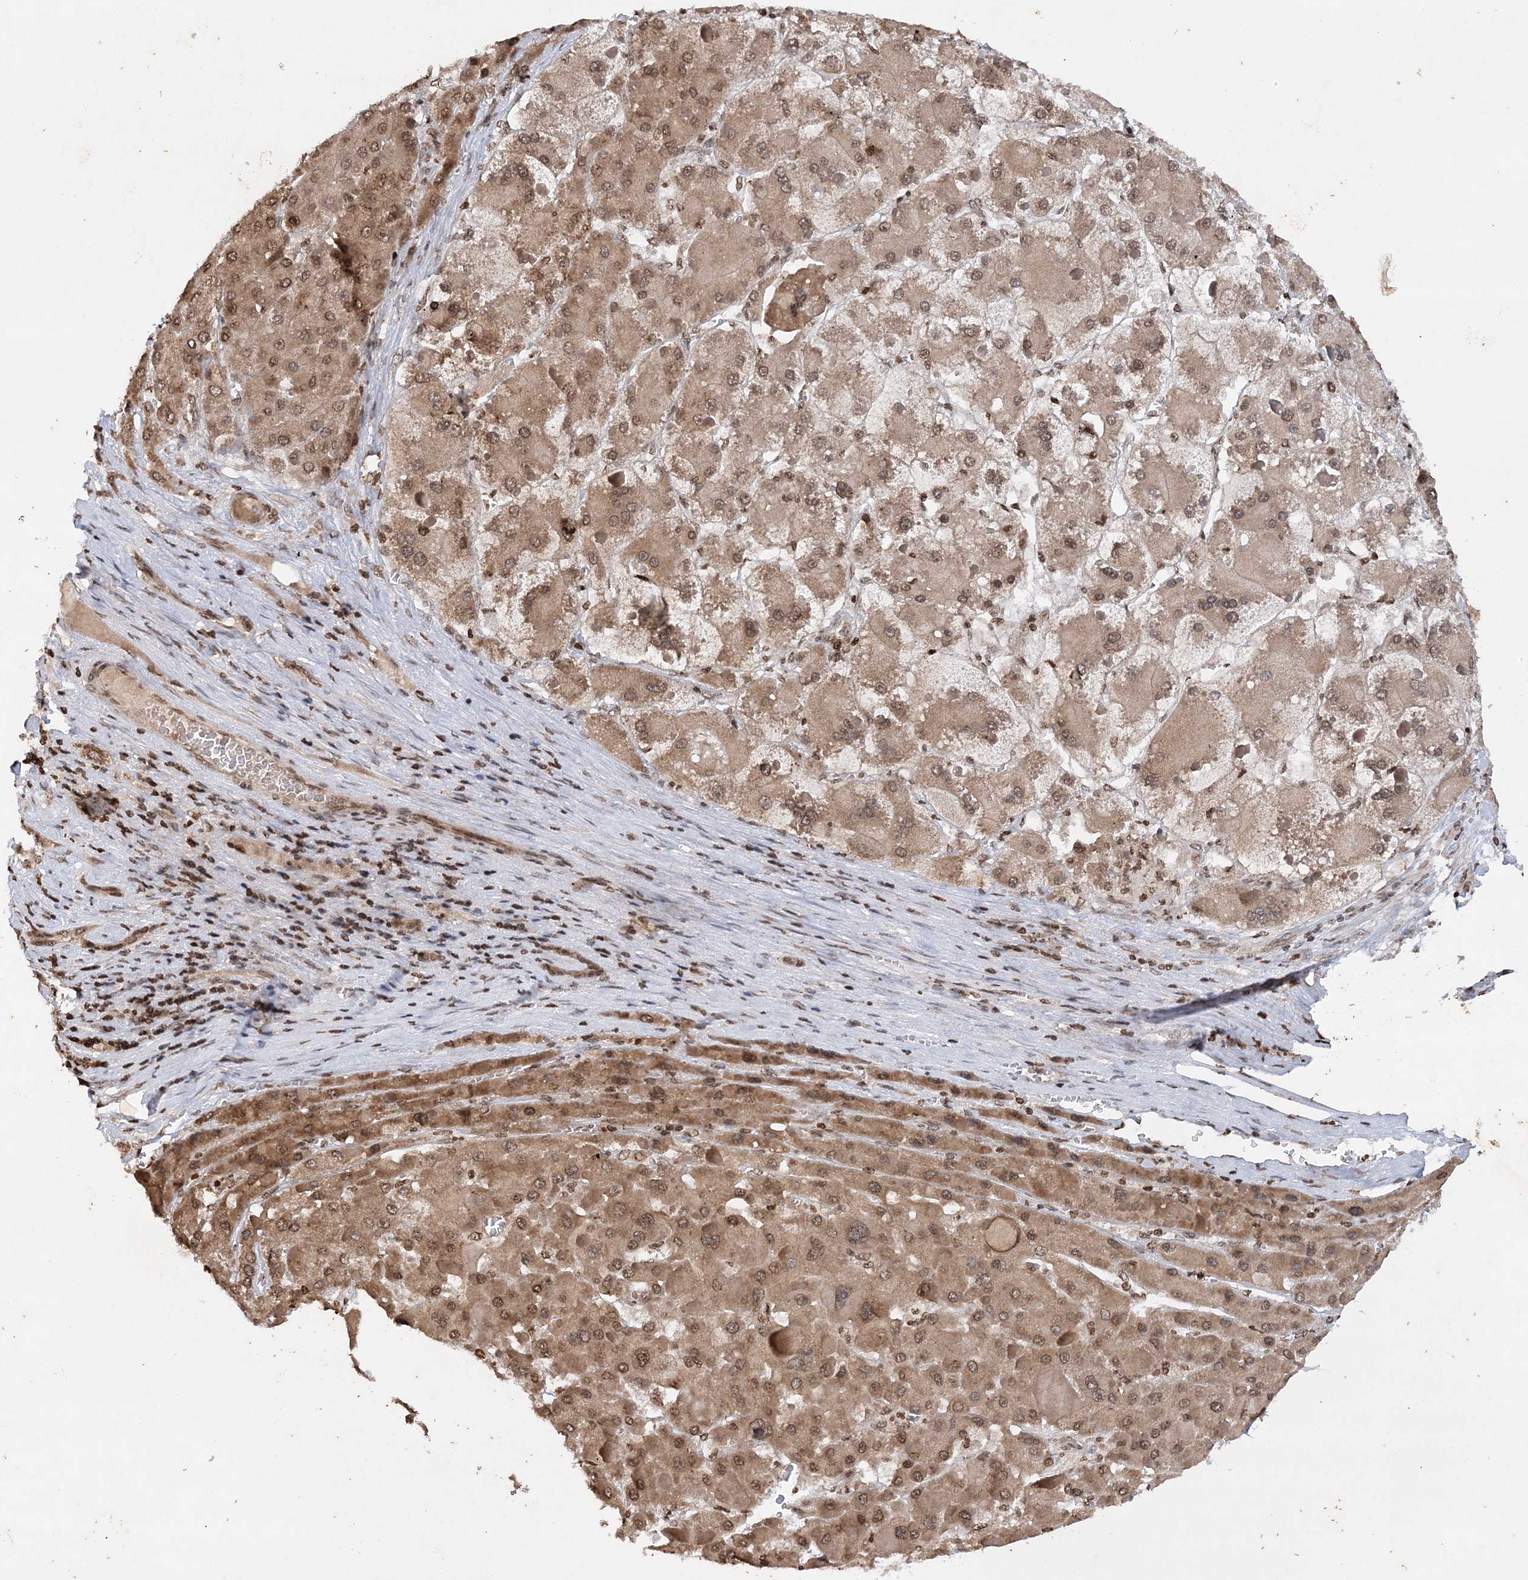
{"staining": {"intensity": "moderate", "quantity": ">75%", "location": "cytoplasmic/membranous,nuclear"}, "tissue": "liver cancer", "cell_type": "Tumor cells", "image_type": "cancer", "snomed": [{"axis": "morphology", "description": "Carcinoma, Hepatocellular, NOS"}, {"axis": "topography", "description": "Liver"}], "caption": "Moderate cytoplasmic/membranous and nuclear expression for a protein is identified in about >75% of tumor cells of hepatocellular carcinoma (liver) using IHC.", "gene": "NEDD9", "patient": {"sex": "female", "age": 73}}